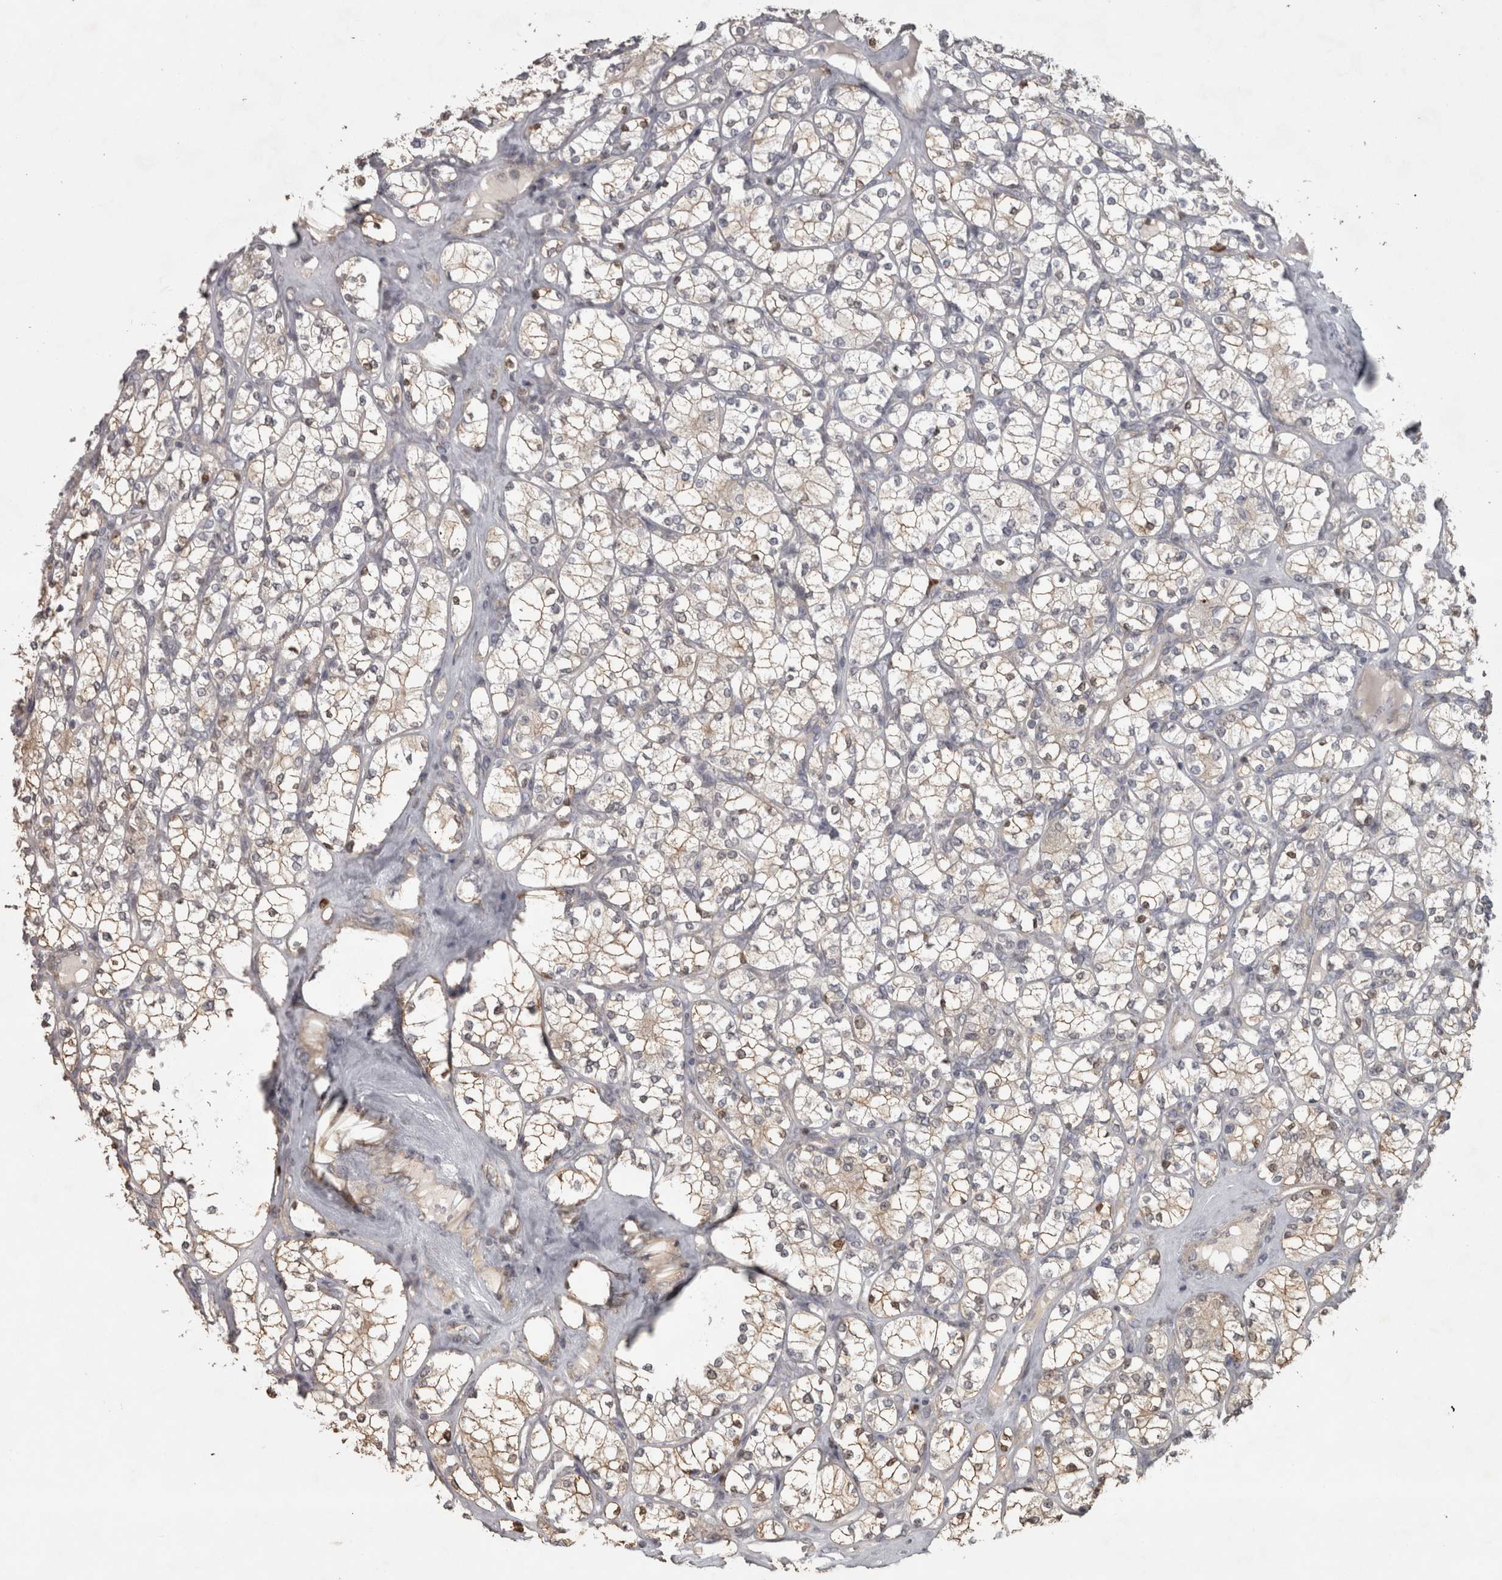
{"staining": {"intensity": "weak", "quantity": "<25%", "location": "cytoplasmic/membranous,nuclear"}, "tissue": "renal cancer", "cell_type": "Tumor cells", "image_type": "cancer", "snomed": [{"axis": "morphology", "description": "Adenocarcinoma, NOS"}, {"axis": "topography", "description": "Kidney"}], "caption": "The photomicrograph demonstrates no staining of tumor cells in renal cancer.", "gene": "SLCO5A1", "patient": {"sex": "male", "age": 77}}